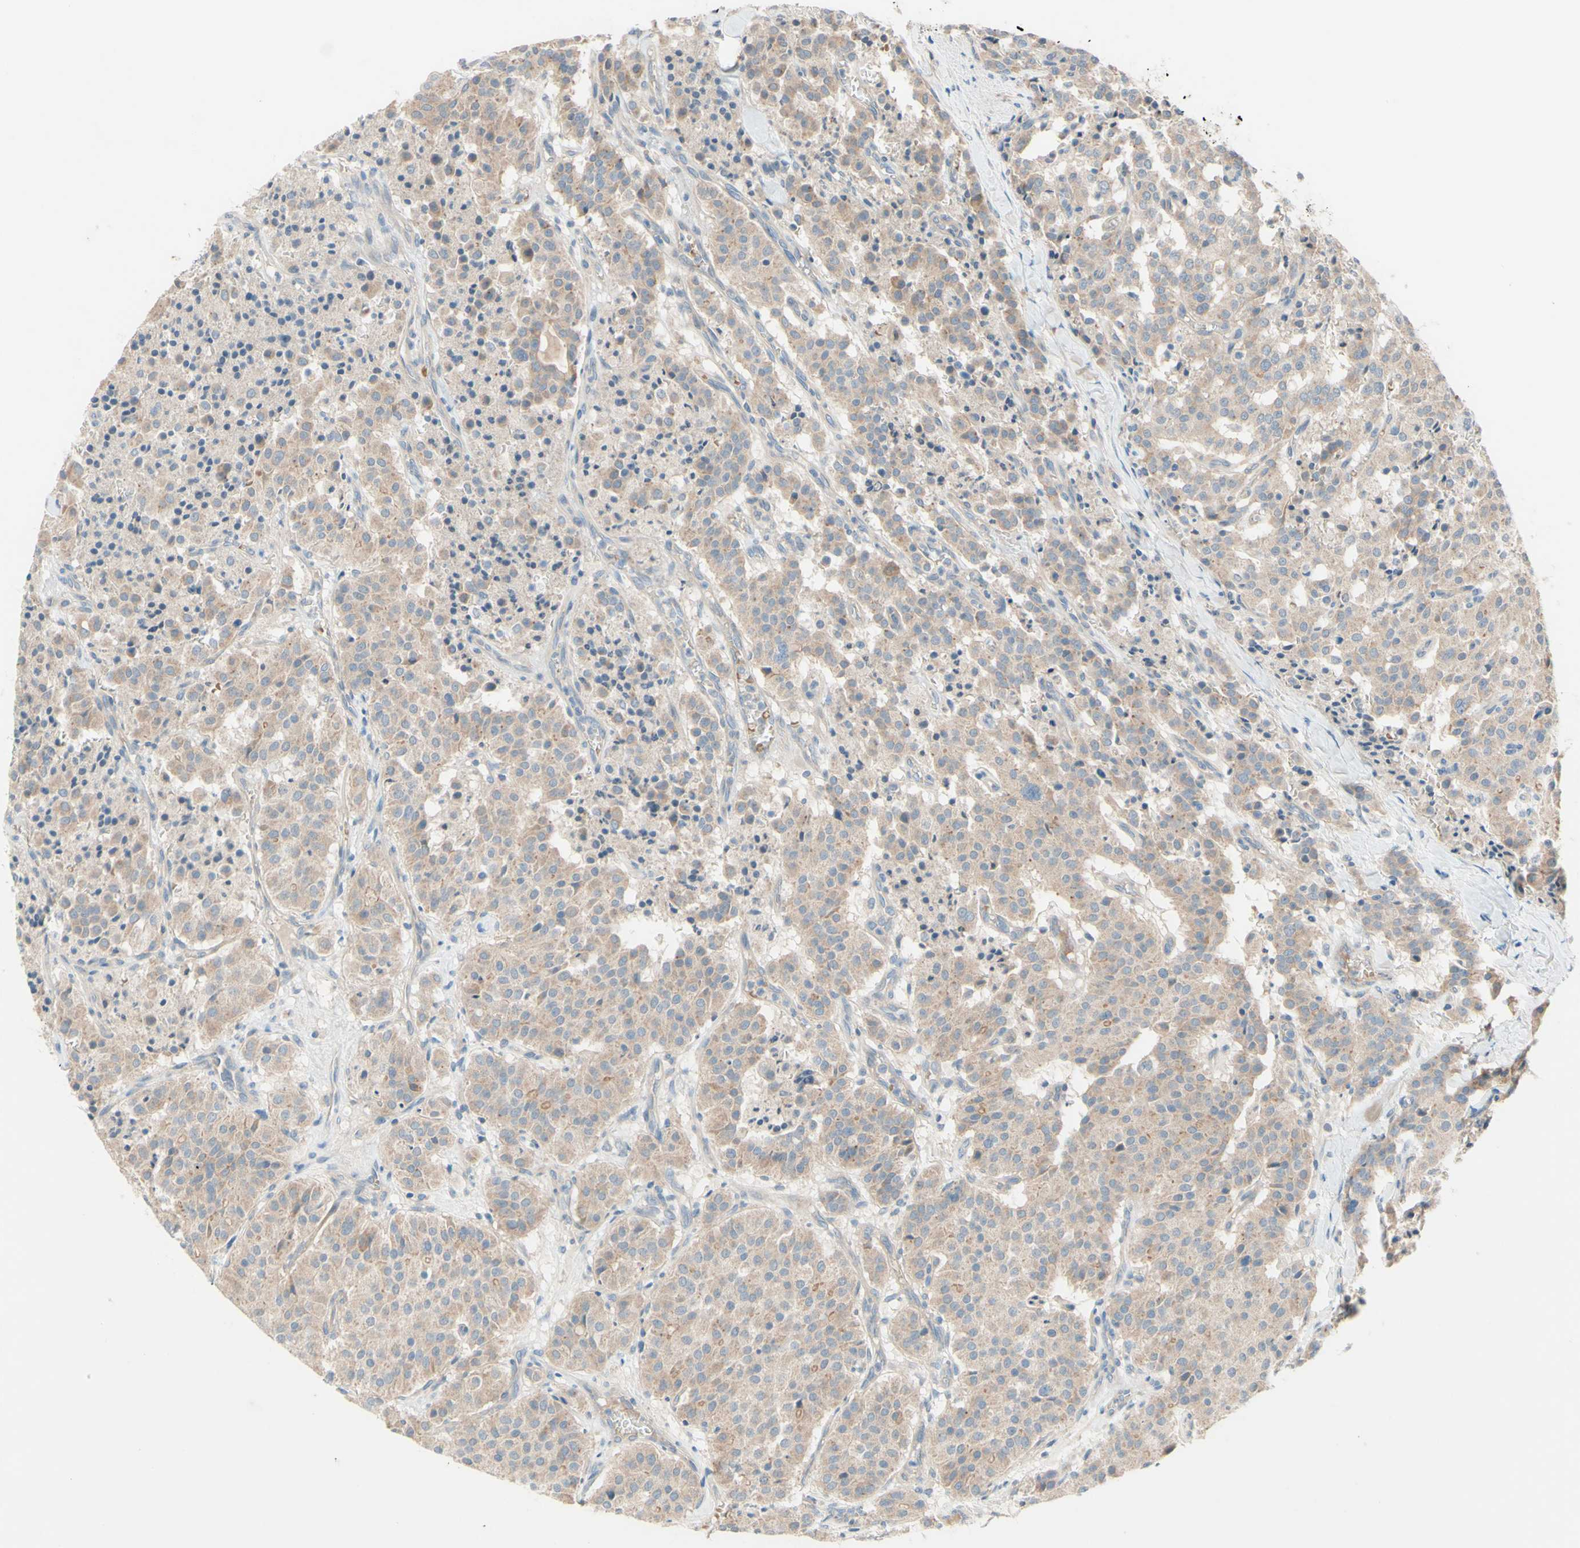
{"staining": {"intensity": "weak", "quantity": ">75%", "location": "cytoplasmic/membranous"}, "tissue": "carcinoid", "cell_type": "Tumor cells", "image_type": "cancer", "snomed": [{"axis": "morphology", "description": "Carcinoid, malignant, NOS"}, {"axis": "topography", "description": "Lung"}], "caption": "This micrograph exhibits IHC staining of human carcinoid, with low weak cytoplasmic/membranous staining in about >75% of tumor cells.", "gene": "IL2", "patient": {"sex": "male", "age": 30}}